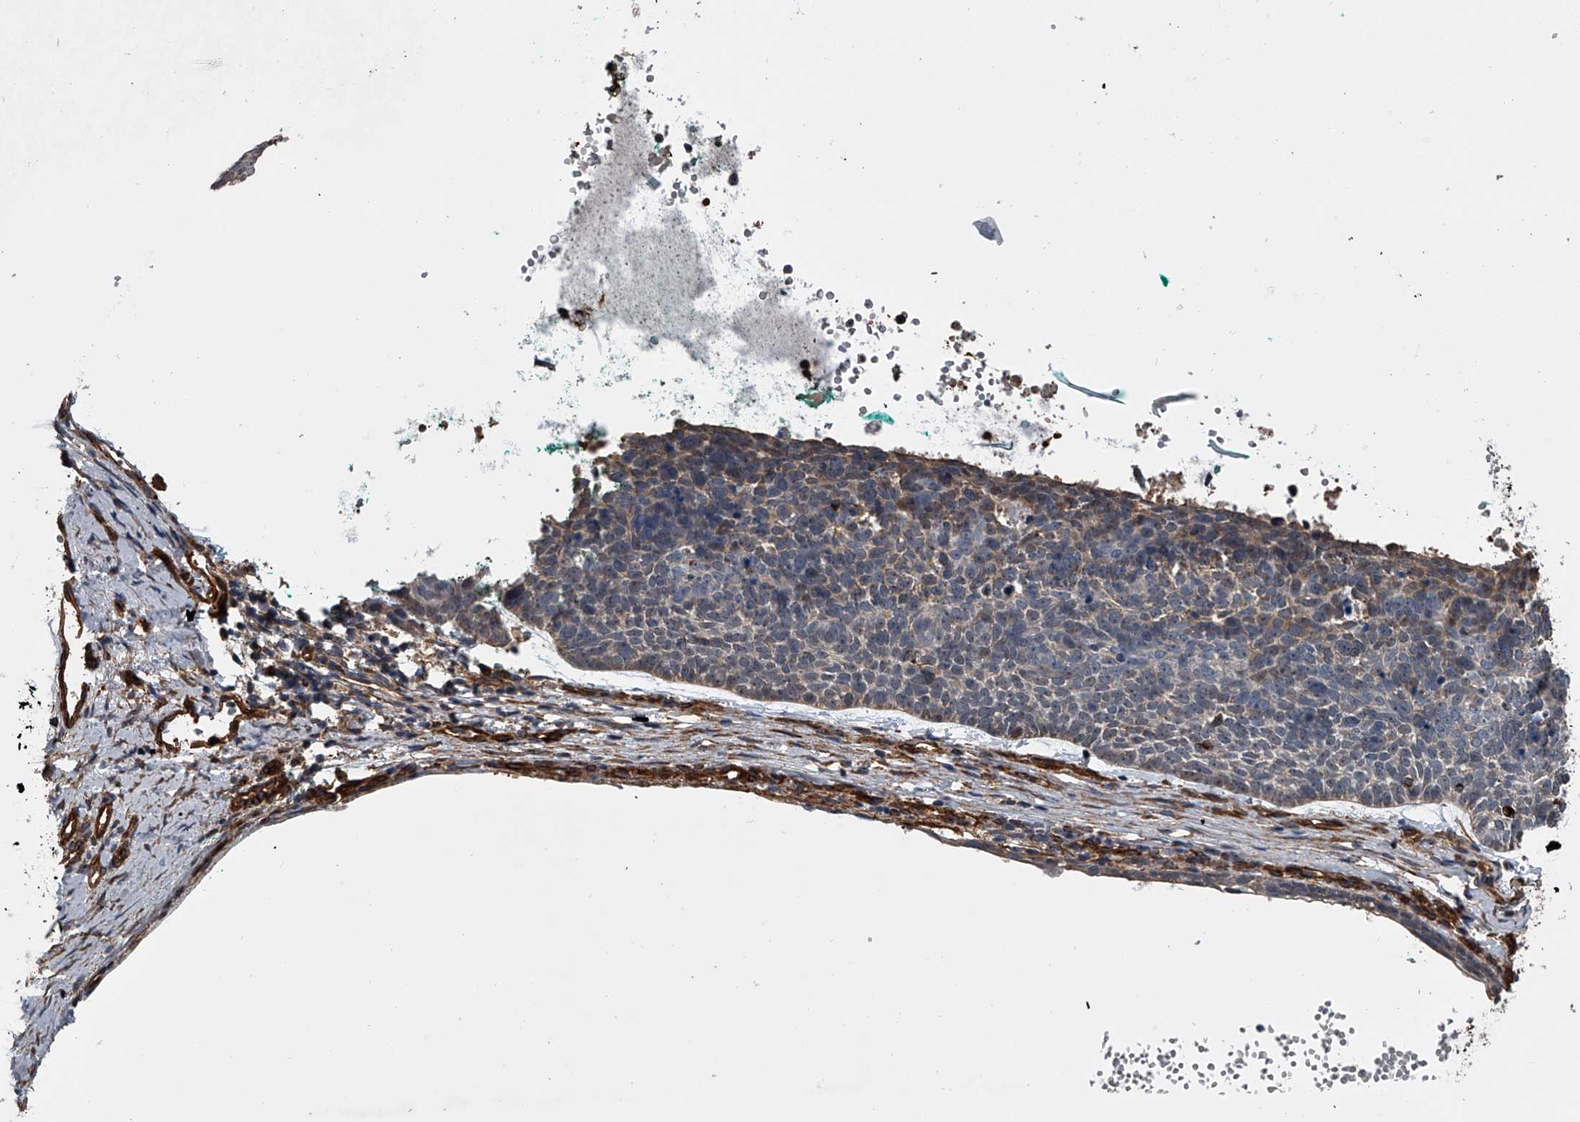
{"staining": {"intensity": "weak", "quantity": "<25%", "location": "cytoplasmic/membranous"}, "tissue": "skin cancer", "cell_type": "Tumor cells", "image_type": "cancer", "snomed": [{"axis": "morphology", "description": "Basal cell carcinoma"}, {"axis": "topography", "description": "Skin"}], "caption": "A histopathology image of human skin basal cell carcinoma is negative for staining in tumor cells.", "gene": "LDLRAD2", "patient": {"sex": "female", "age": 81}}